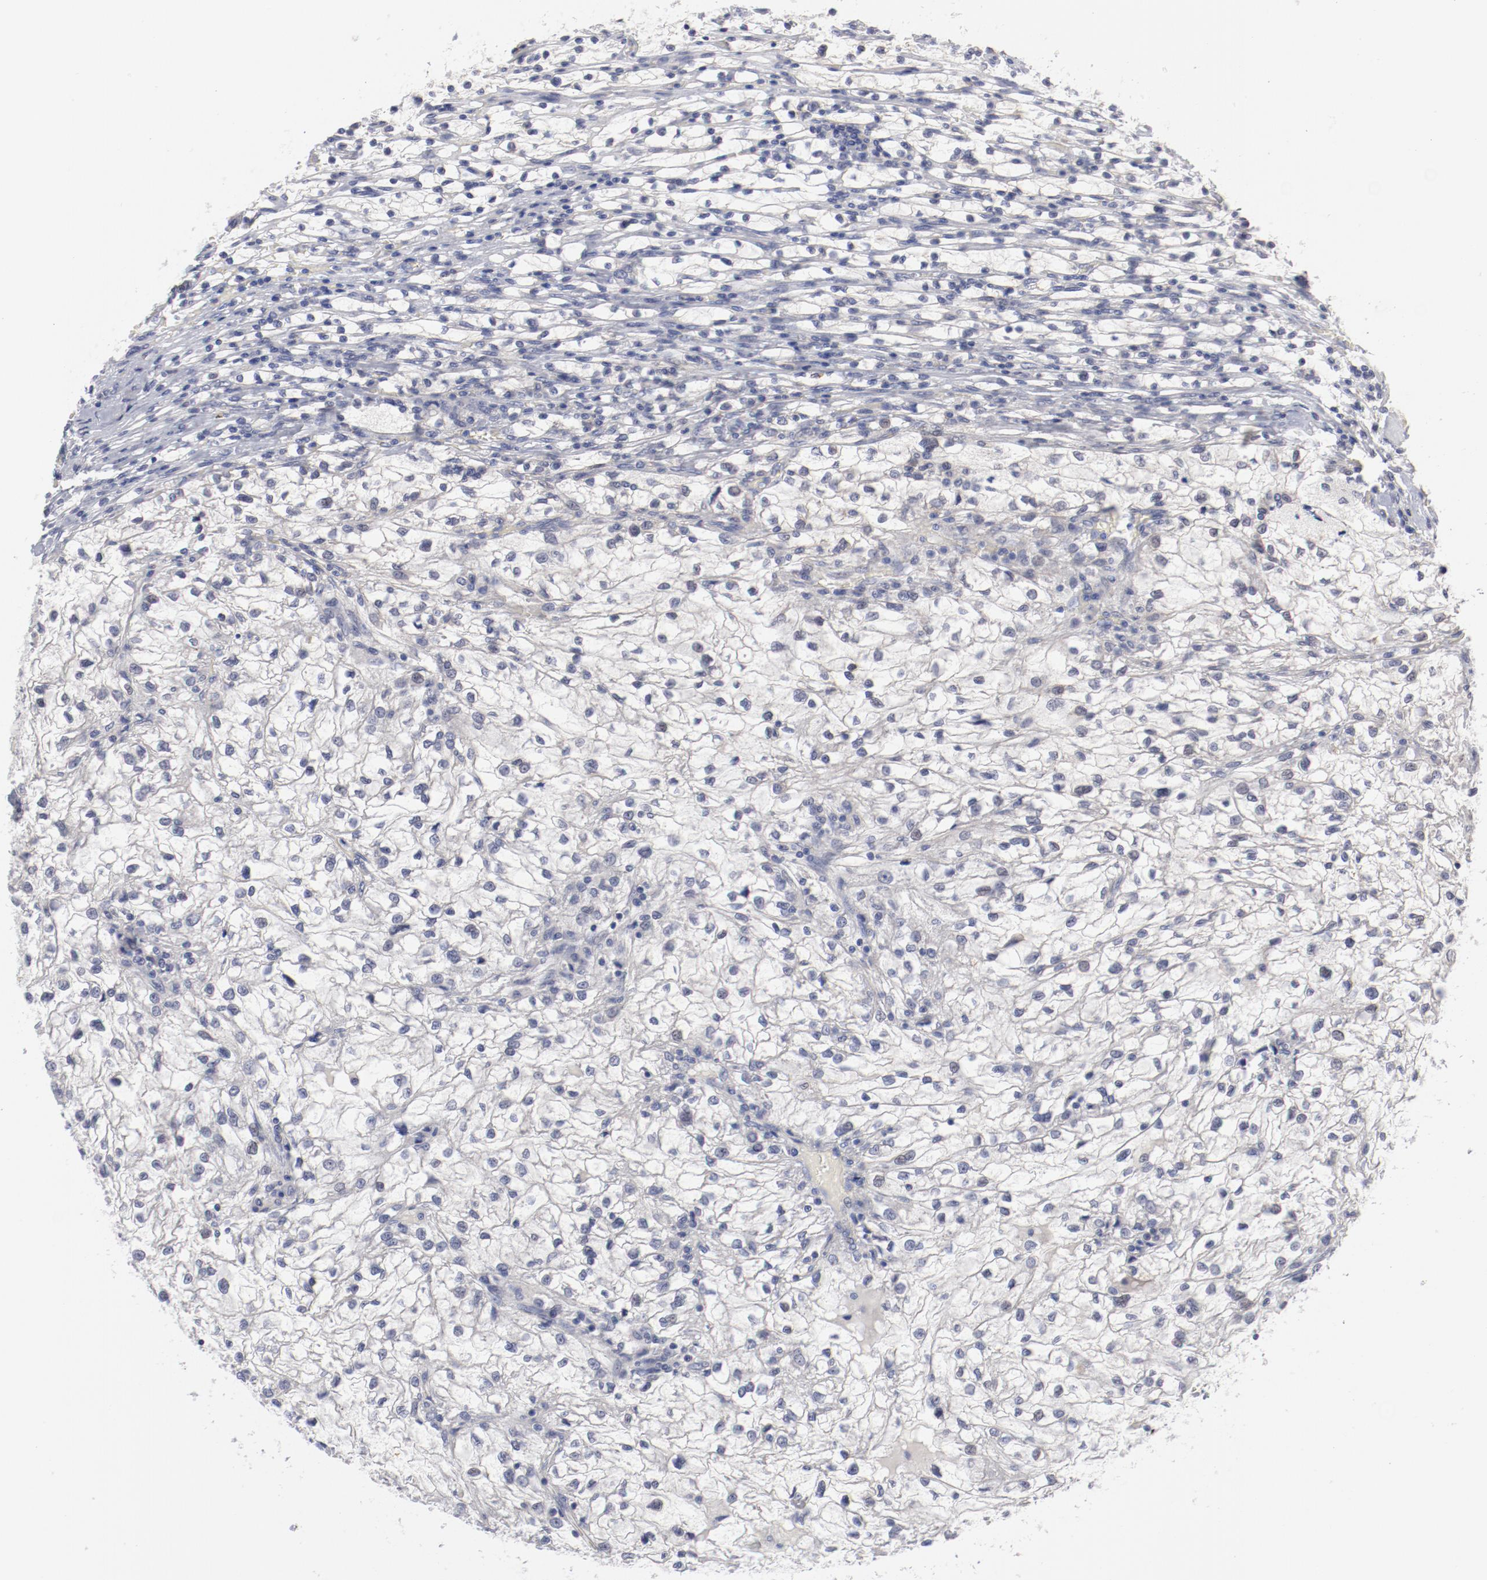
{"staining": {"intensity": "negative", "quantity": "none", "location": "none"}, "tissue": "renal cancer", "cell_type": "Tumor cells", "image_type": "cancer", "snomed": [{"axis": "morphology", "description": "Adenocarcinoma, NOS"}, {"axis": "topography", "description": "Kidney"}], "caption": "DAB (3,3'-diaminobenzidine) immunohistochemical staining of human adenocarcinoma (renal) demonstrates no significant expression in tumor cells.", "gene": "SH3BGR", "patient": {"sex": "female", "age": 83}}